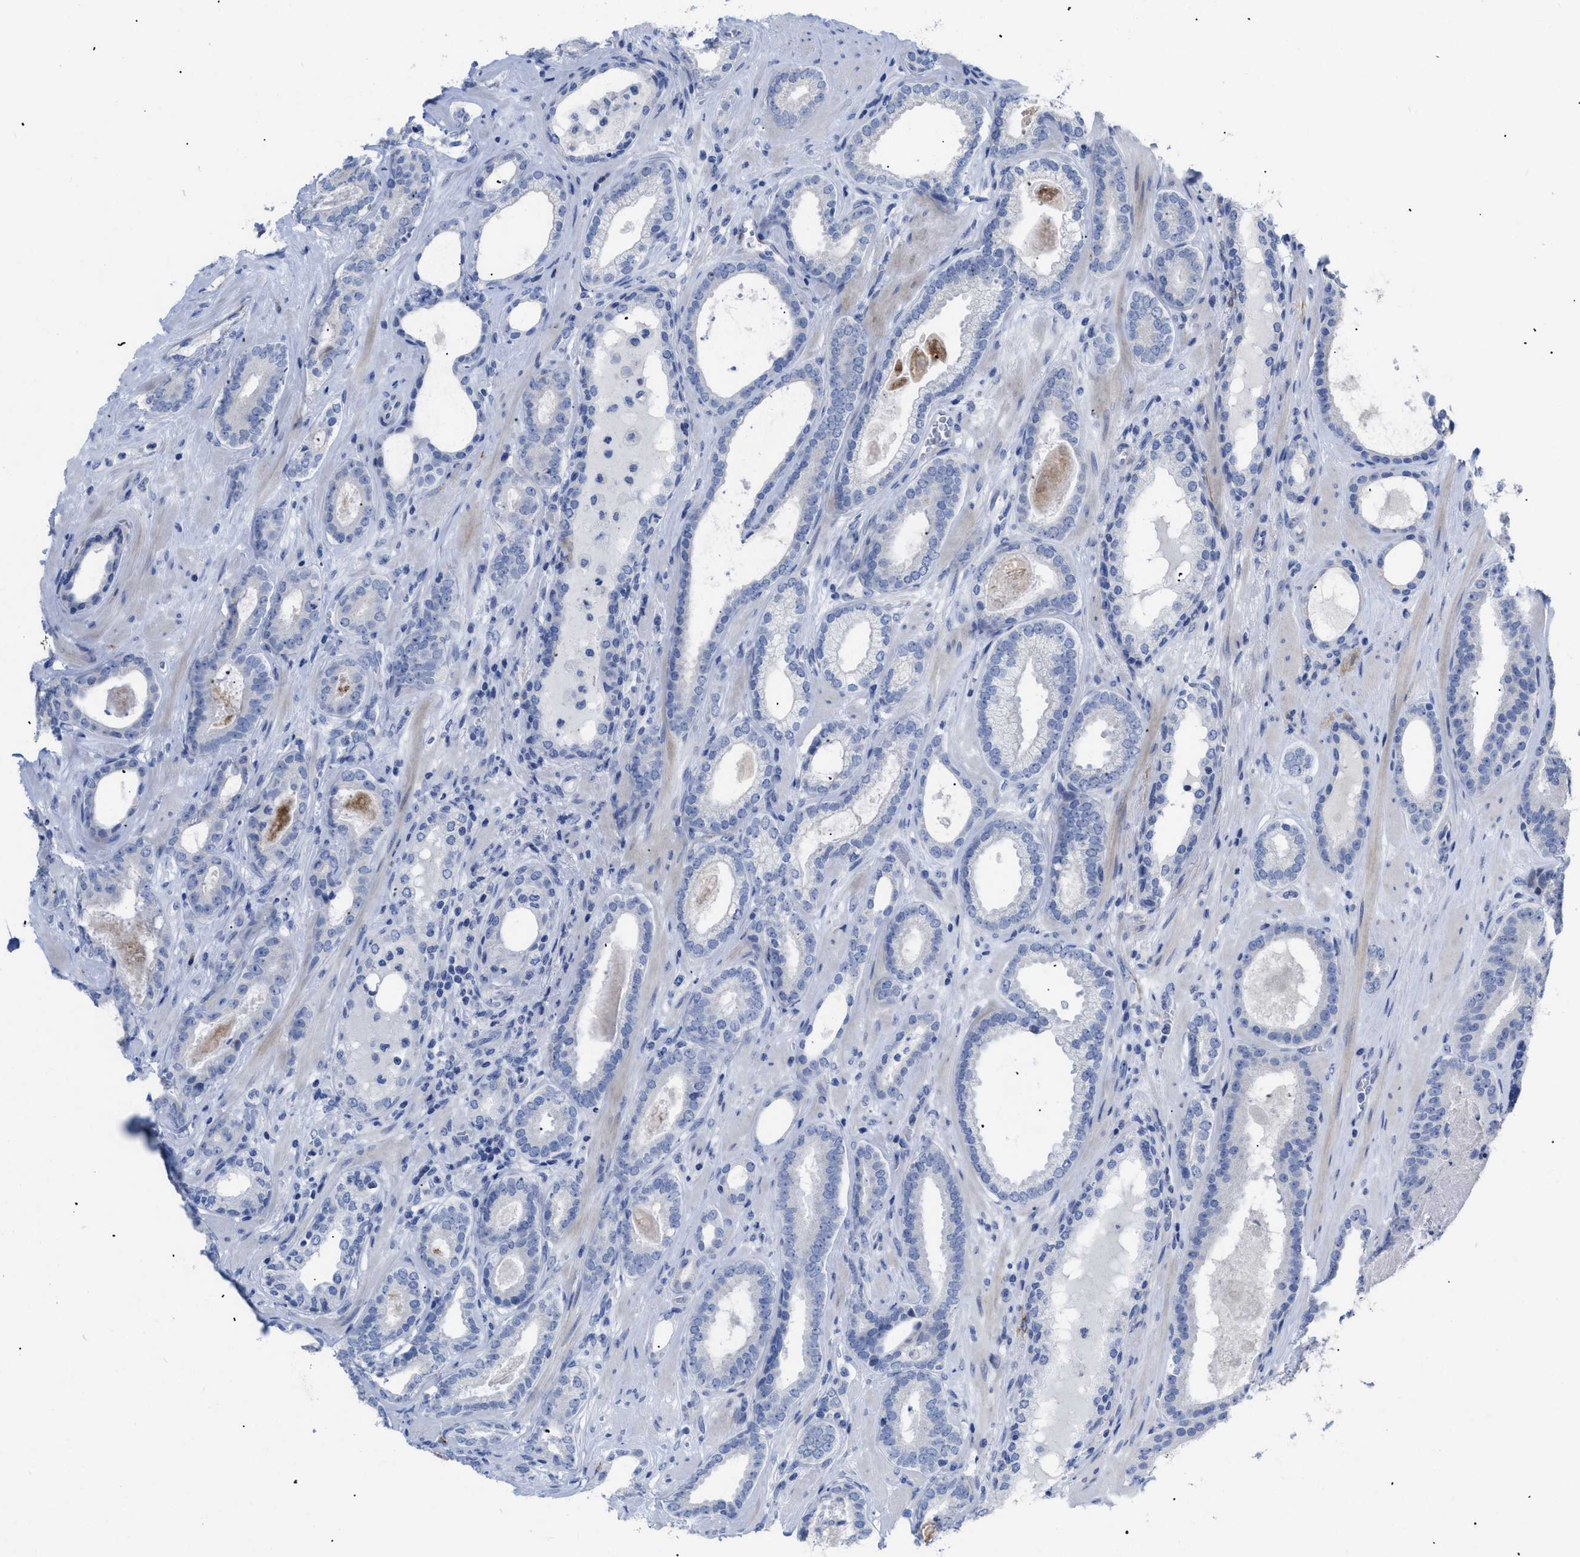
{"staining": {"intensity": "negative", "quantity": "none", "location": "none"}, "tissue": "prostate cancer", "cell_type": "Tumor cells", "image_type": "cancer", "snomed": [{"axis": "morphology", "description": "Adenocarcinoma, High grade"}, {"axis": "topography", "description": "Prostate"}], "caption": "IHC histopathology image of human prostate adenocarcinoma (high-grade) stained for a protein (brown), which shows no expression in tumor cells.", "gene": "CAV3", "patient": {"sex": "male", "age": 60}}